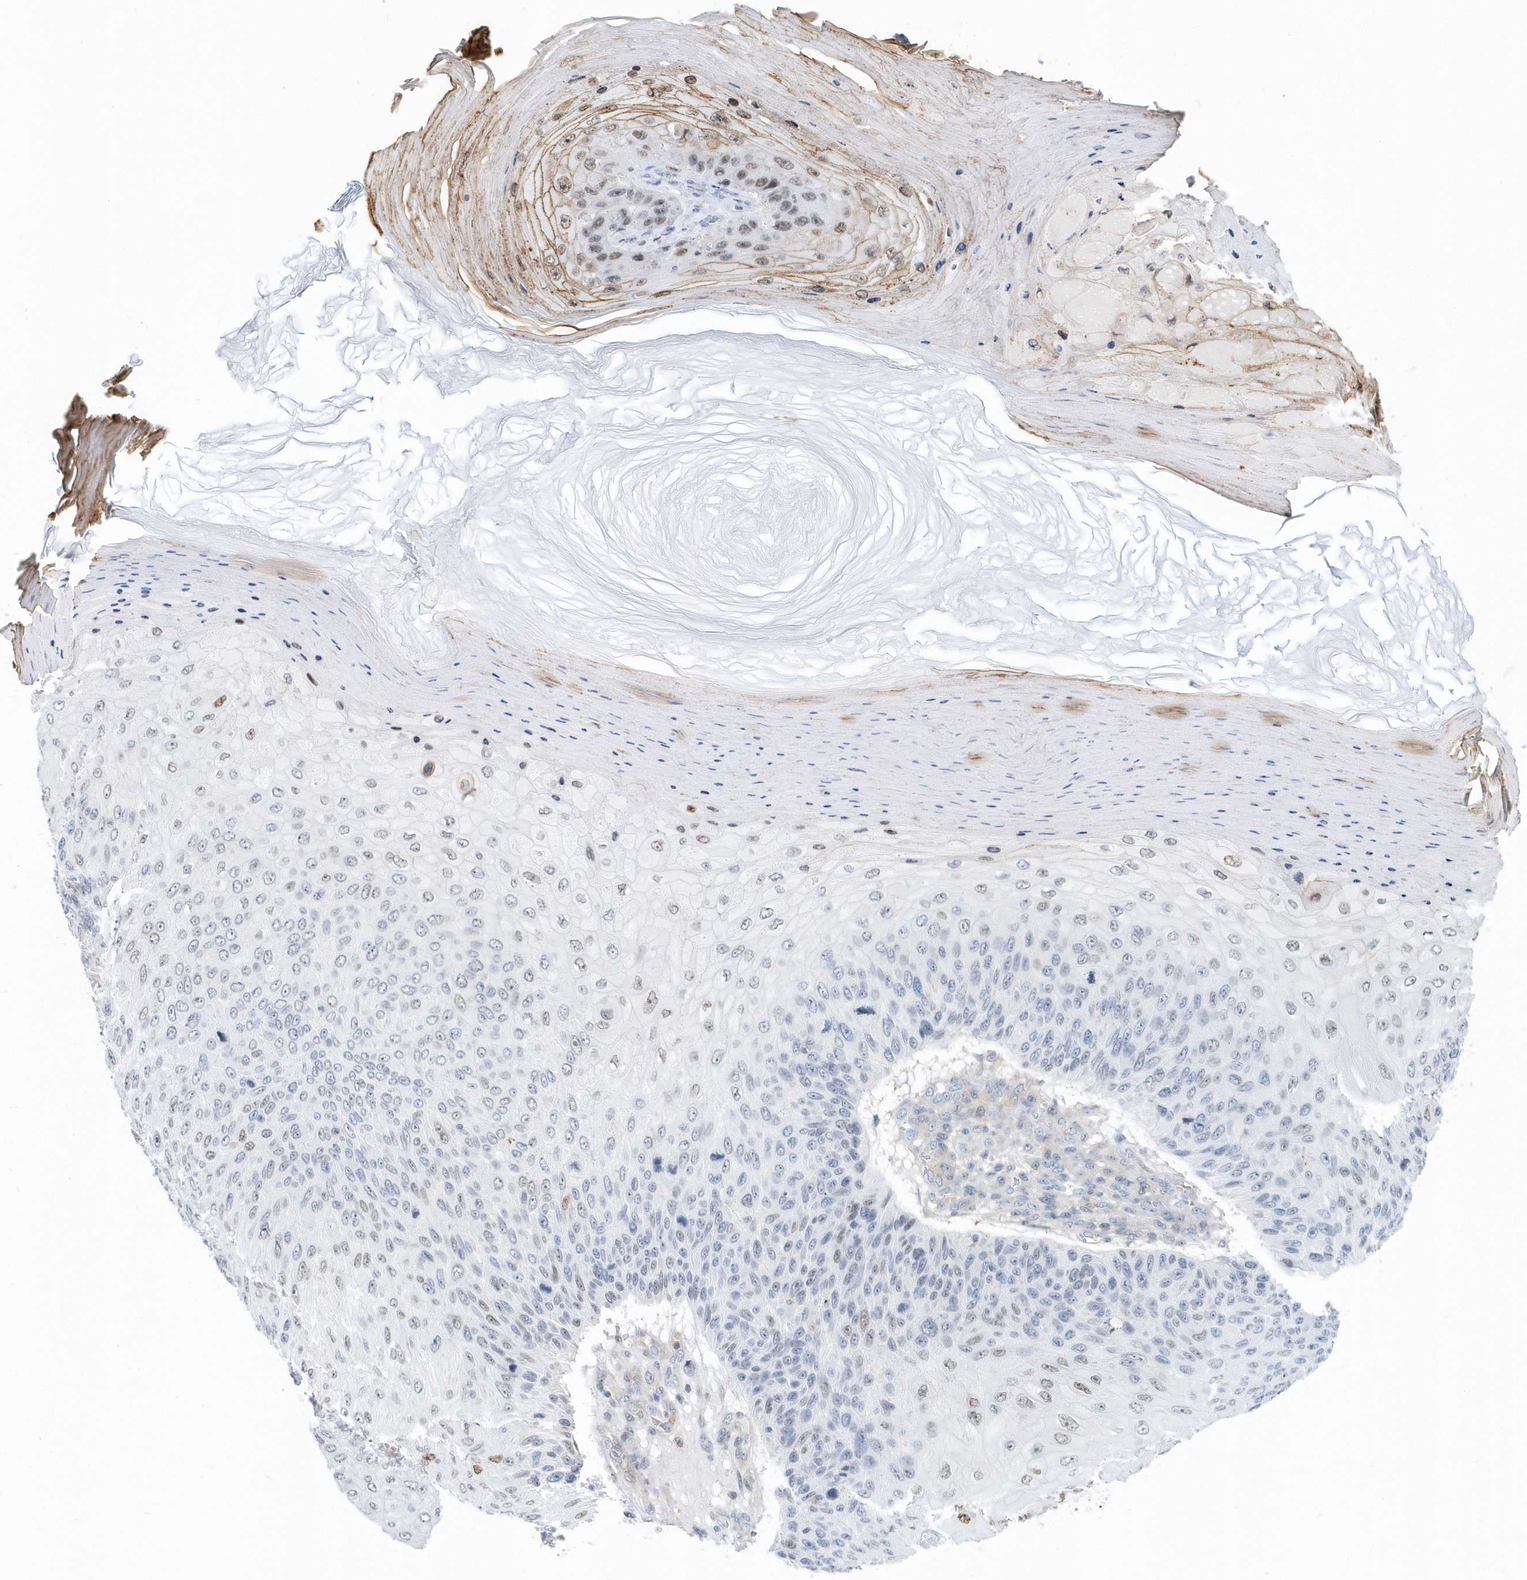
{"staining": {"intensity": "weak", "quantity": "<25%", "location": "nuclear"}, "tissue": "skin cancer", "cell_type": "Tumor cells", "image_type": "cancer", "snomed": [{"axis": "morphology", "description": "Squamous cell carcinoma, NOS"}, {"axis": "topography", "description": "Skin"}], "caption": "Squamous cell carcinoma (skin) was stained to show a protein in brown. There is no significant positivity in tumor cells.", "gene": "MACROH2A2", "patient": {"sex": "female", "age": 88}}